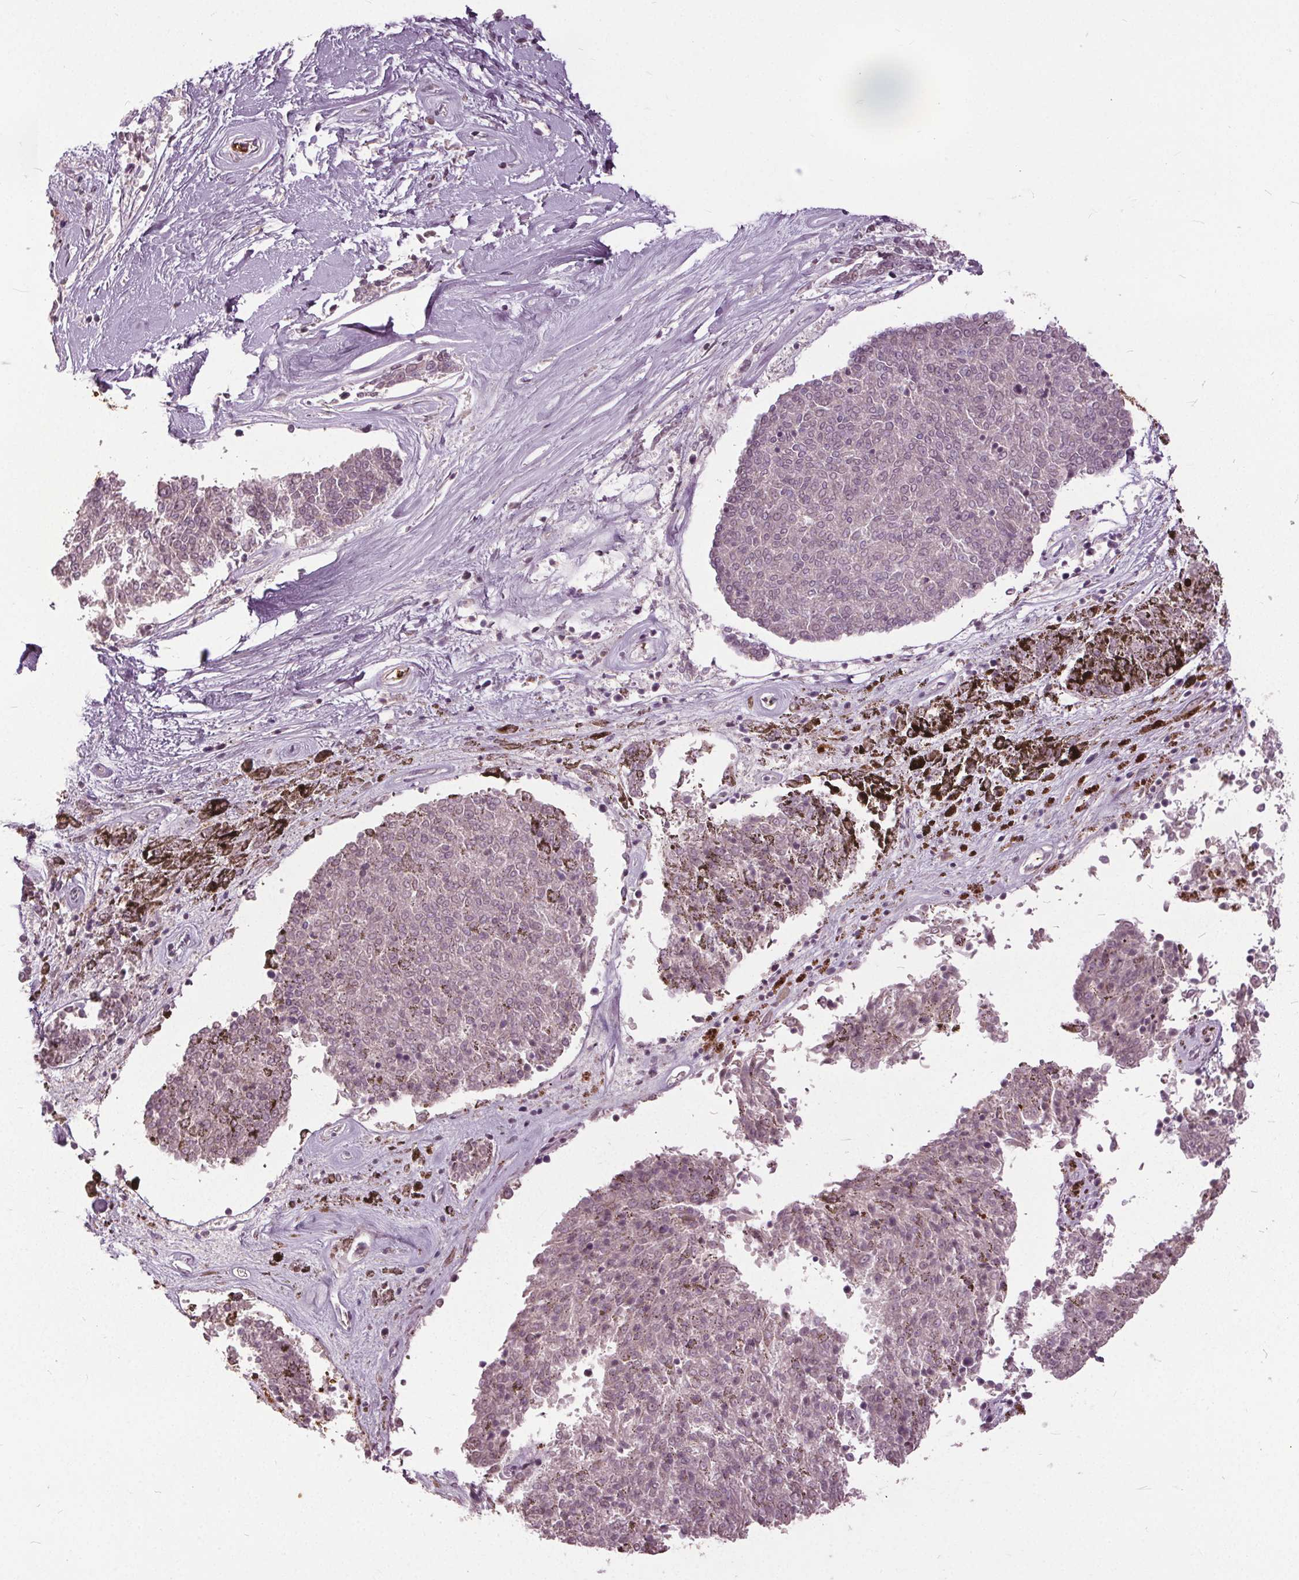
{"staining": {"intensity": "negative", "quantity": "none", "location": "none"}, "tissue": "melanoma", "cell_type": "Tumor cells", "image_type": "cancer", "snomed": [{"axis": "morphology", "description": "Malignant melanoma, NOS"}, {"axis": "topography", "description": "Skin"}], "caption": "A micrograph of human melanoma is negative for staining in tumor cells. Nuclei are stained in blue.", "gene": "SLC4A1", "patient": {"sex": "female", "age": 72}}